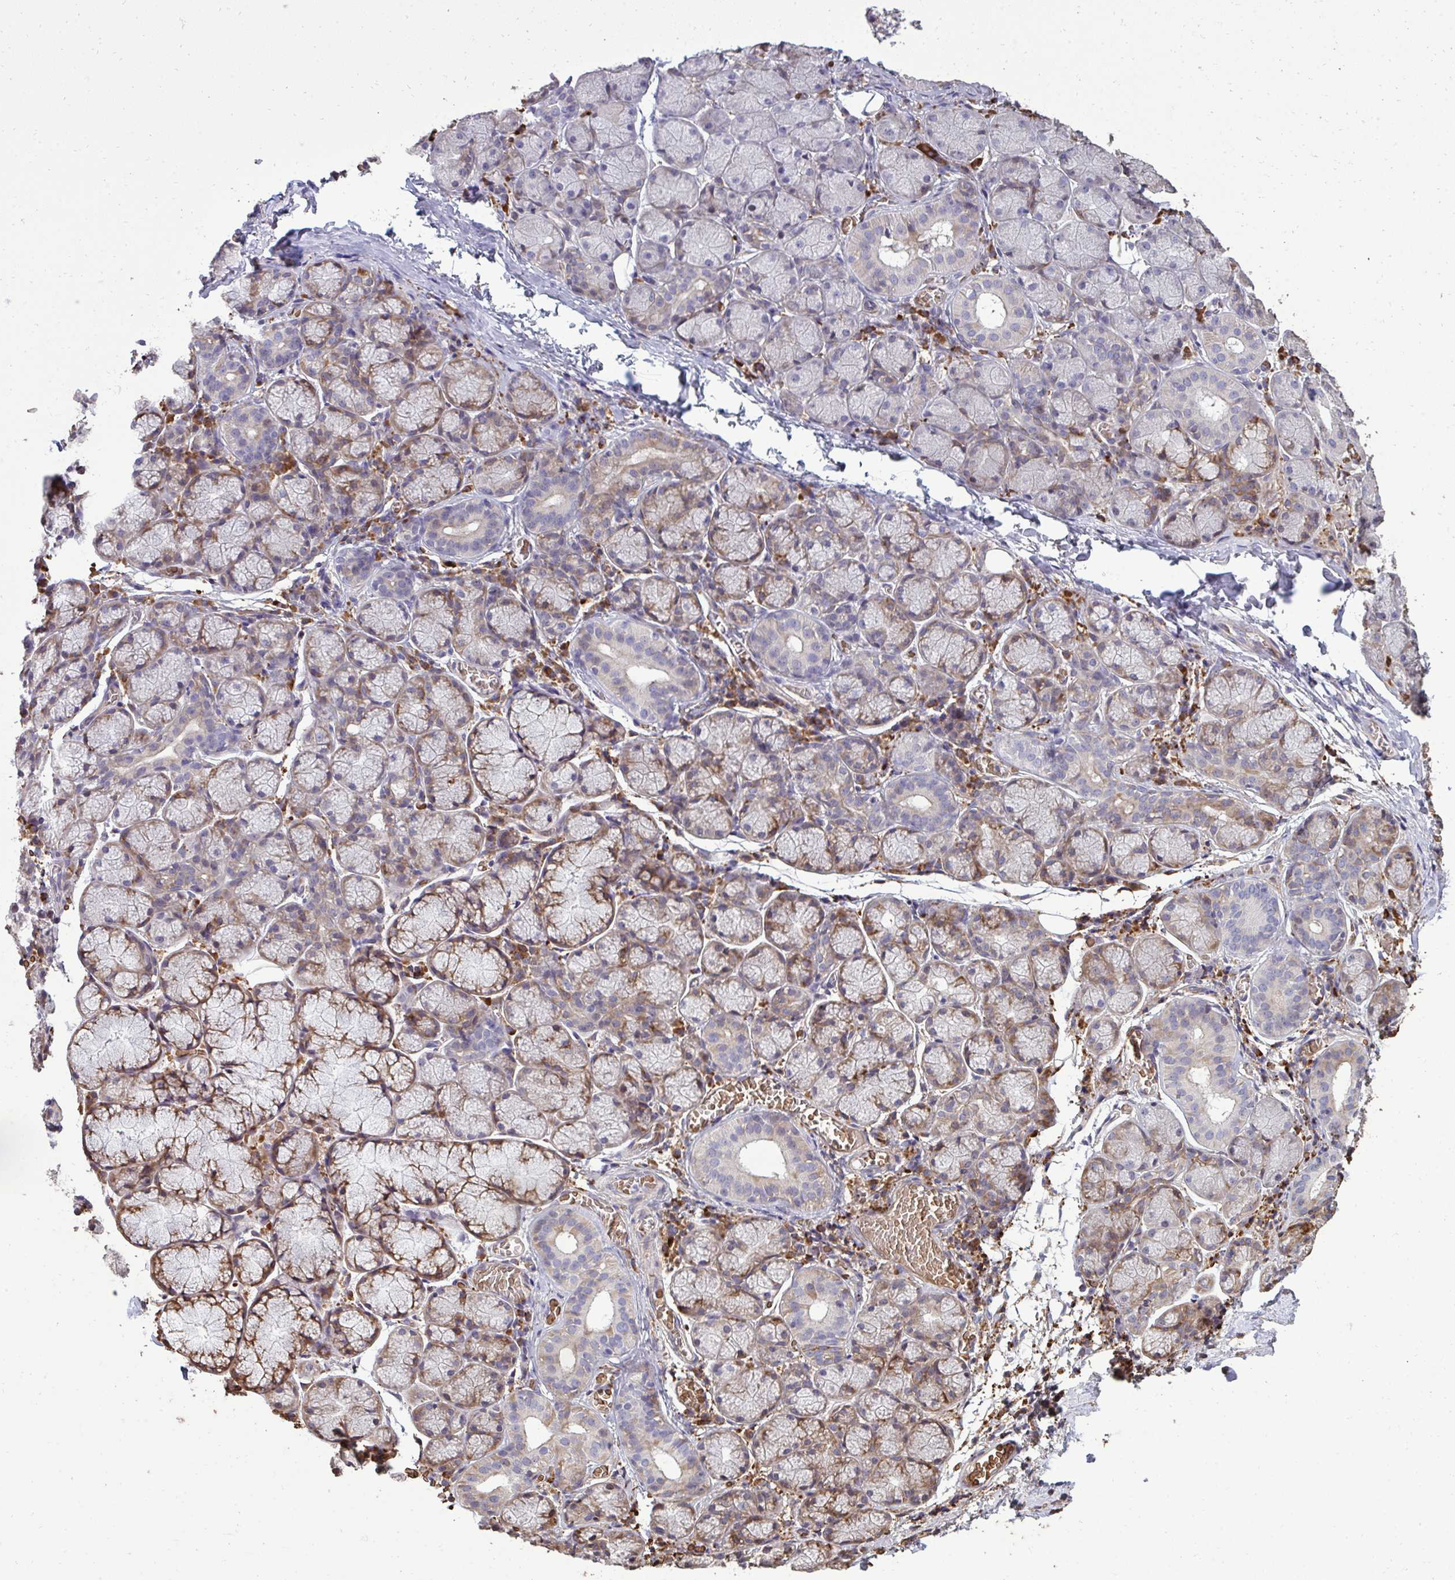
{"staining": {"intensity": "weak", "quantity": "25%-75%", "location": "cytoplasmic/membranous"}, "tissue": "salivary gland", "cell_type": "Glandular cells", "image_type": "normal", "snomed": [{"axis": "morphology", "description": "Normal tissue, NOS"}, {"axis": "topography", "description": "Salivary gland"}], "caption": "About 25%-75% of glandular cells in normal human salivary gland demonstrate weak cytoplasmic/membranous protein positivity as visualized by brown immunohistochemical staining.", "gene": "FIBCD1", "patient": {"sex": "female", "age": 24}}